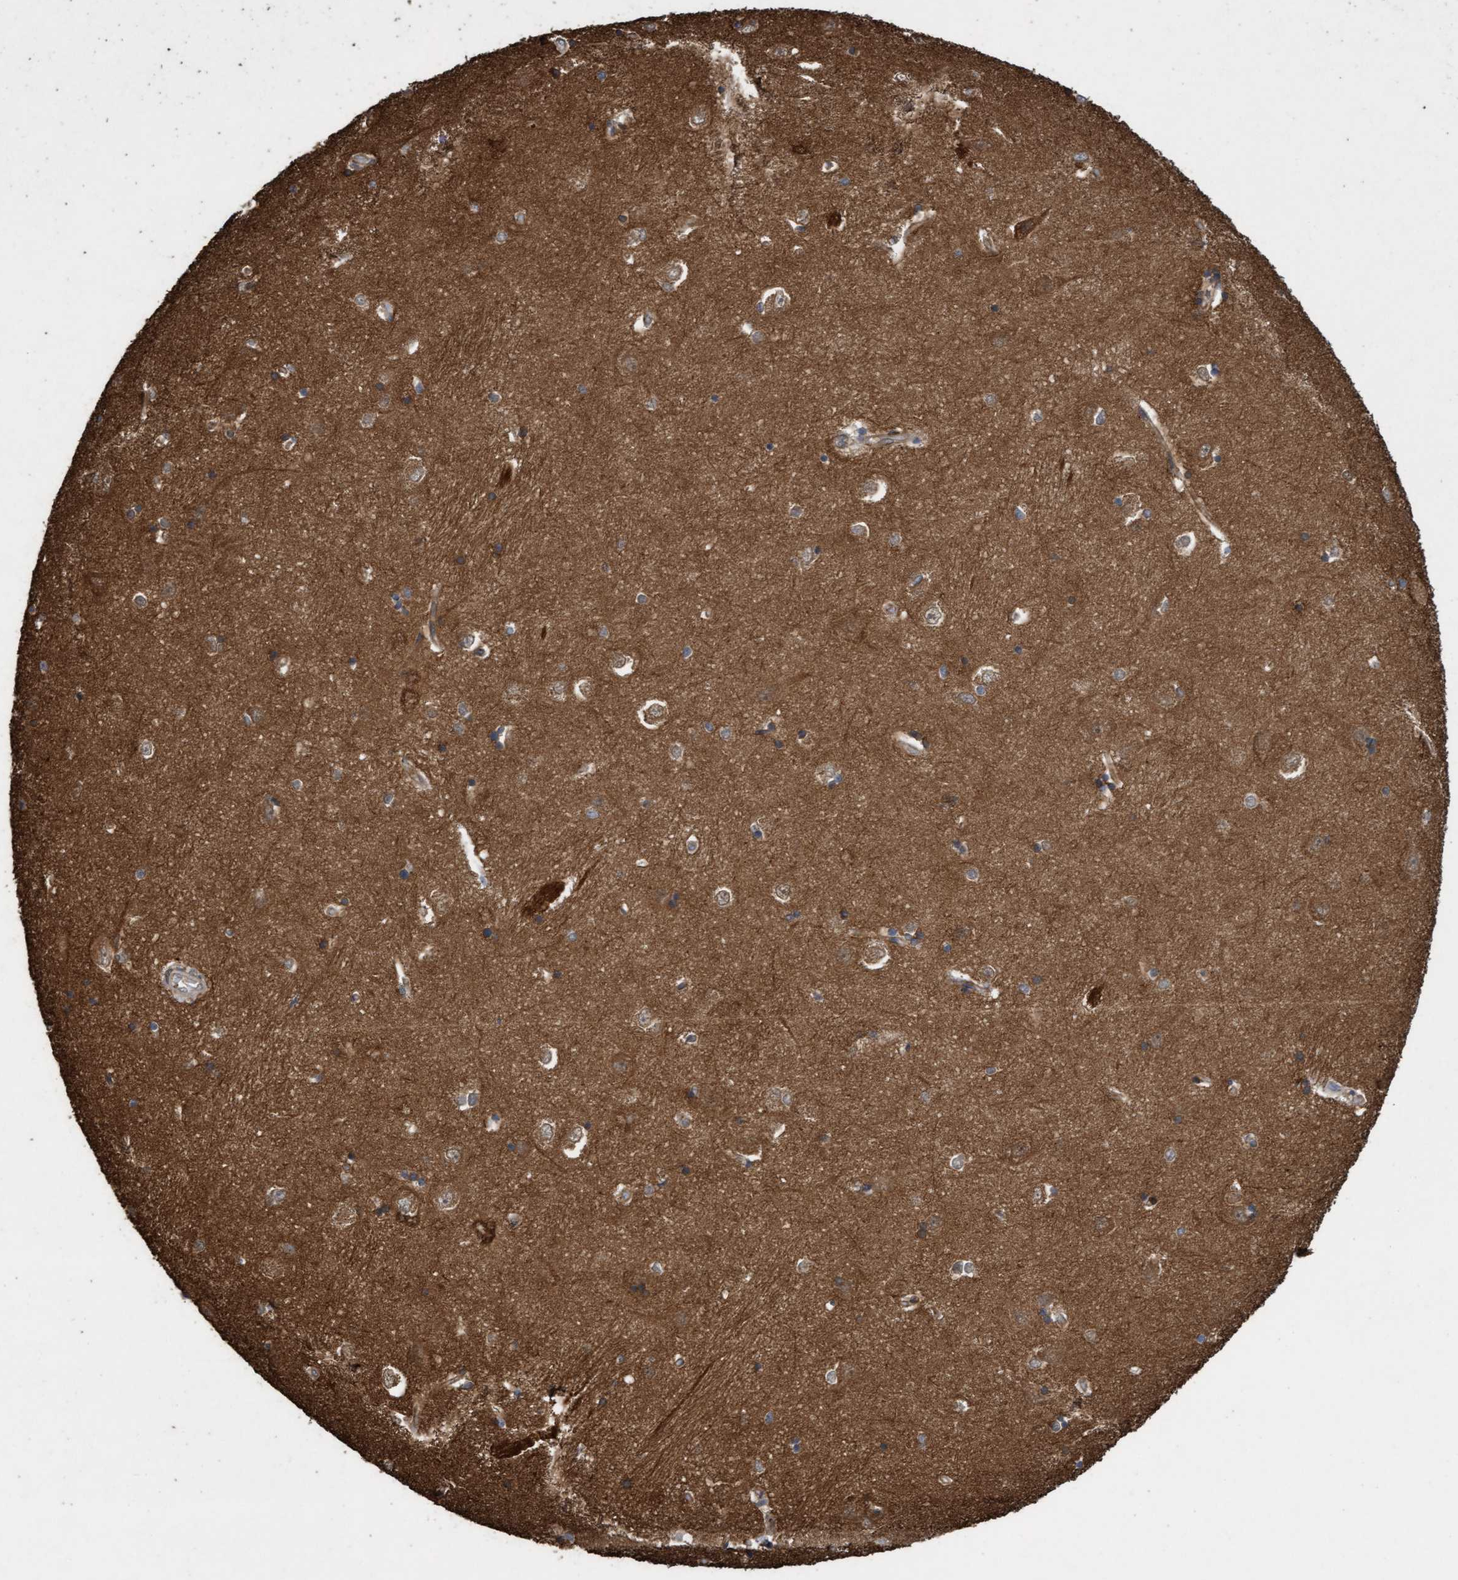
{"staining": {"intensity": "strong", "quantity": "25%-75%", "location": "cytoplasmic/membranous,nuclear"}, "tissue": "hippocampus", "cell_type": "Glial cells", "image_type": "normal", "snomed": [{"axis": "morphology", "description": "Normal tissue, NOS"}, {"axis": "topography", "description": "Hippocampus"}], "caption": "Strong cytoplasmic/membranous,nuclear protein positivity is appreciated in about 25%-75% of glial cells in hippocampus. Nuclei are stained in blue.", "gene": "CDC42EP4", "patient": {"sex": "male", "age": 45}}